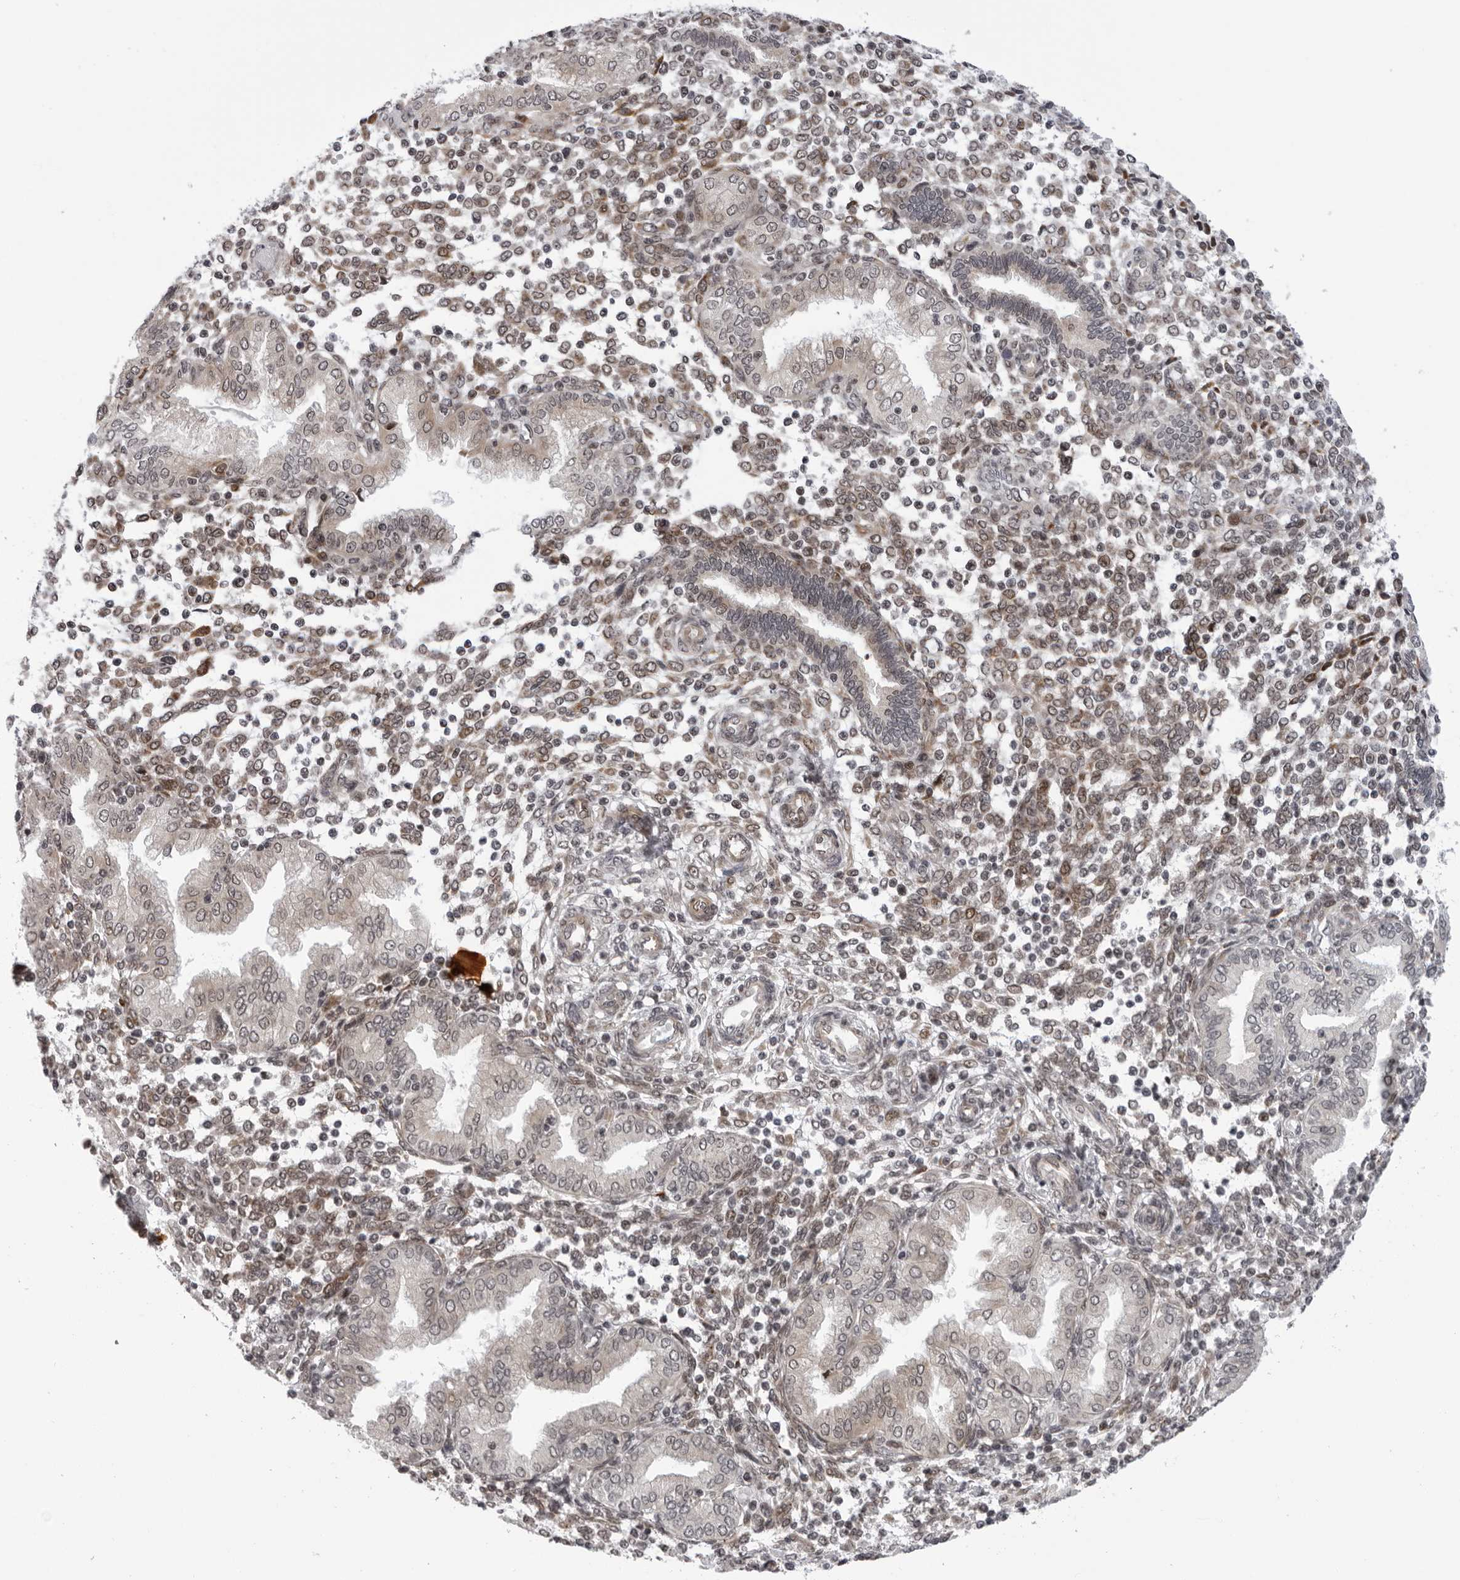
{"staining": {"intensity": "moderate", "quantity": "<25%", "location": "cytoplasmic/membranous"}, "tissue": "endometrium", "cell_type": "Cells in endometrial stroma", "image_type": "normal", "snomed": [{"axis": "morphology", "description": "Normal tissue, NOS"}, {"axis": "topography", "description": "Endometrium"}], "caption": "High-magnification brightfield microscopy of normal endometrium stained with DAB (3,3'-diaminobenzidine) (brown) and counterstained with hematoxylin (blue). cells in endometrial stroma exhibit moderate cytoplasmic/membranous staining is identified in approximately<25% of cells. (DAB (3,3'-diaminobenzidine) IHC, brown staining for protein, blue staining for nuclei).", "gene": "GCSAML", "patient": {"sex": "female", "age": 53}}